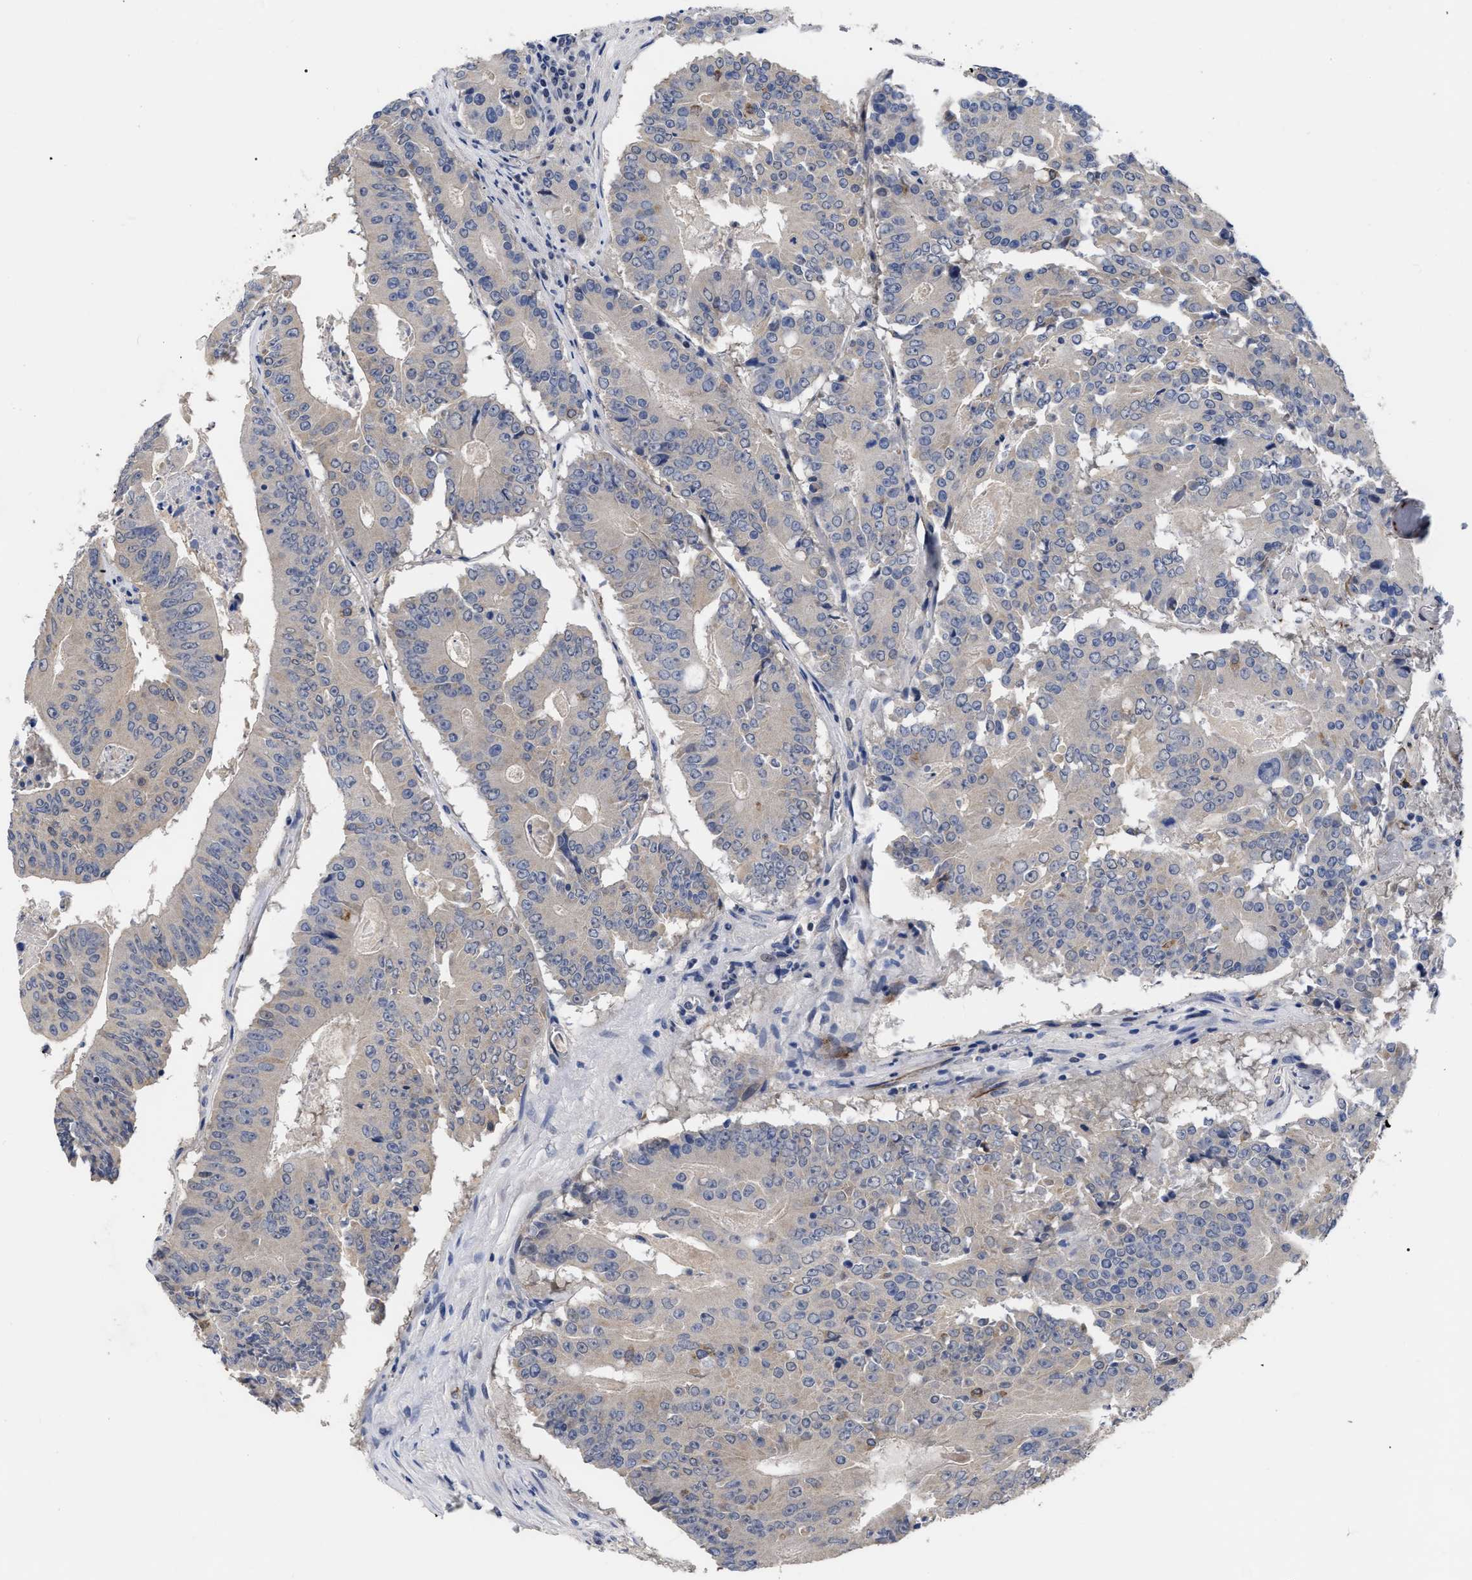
{"staining": {"intensity": "negative", "quantity": "none", "location": "none"}, "tissue": "colorectal cancer", "cell_type": "Tumor cells", "image_type": "cancer", "snomed": [{"axis": "morphology", "description": "Adenocarcinoma, NOS"}, {"axis": "topography", "description": "Colon"}], "caption": "A high-resolution histopathology image shows IHC staining of colorectal adenocarcinoma, which displays no significant staining in tumor cells.", "gene": "CCN5", "patient": {"sex": "male", "age": 87}}